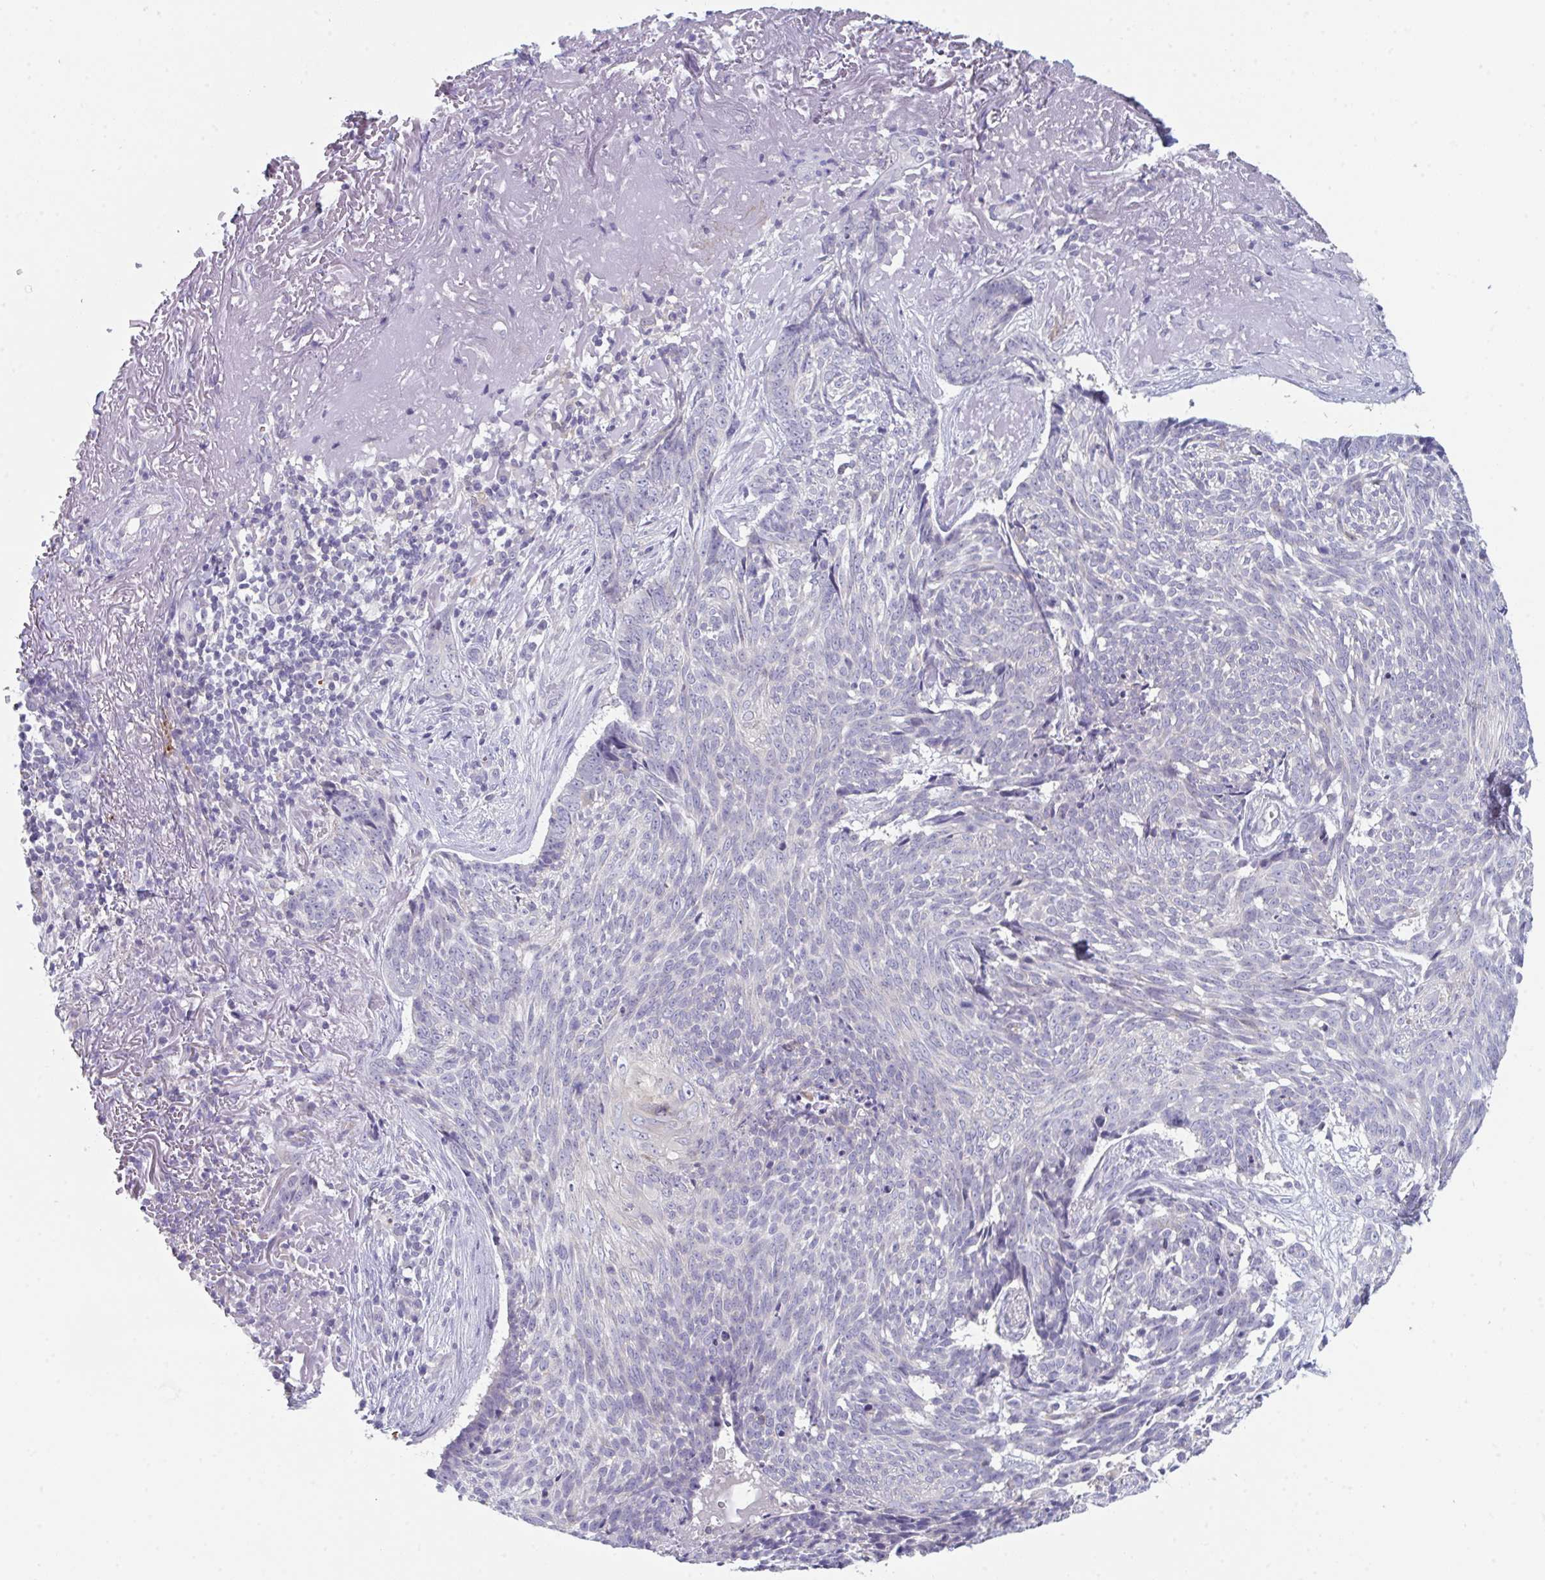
{"staining": {"intensity": "negative", "quantity": "none", "location": "none"}, "tissue": "skin cancer", "cell_type": "Tumor cells", "image_type": "cancer", "snomed": [{"axis": "morphology", "description": "Basal cell carcinoma"}, {"axis": "topography", "description": "Skin"}, {"axis": "topography", "description": "Skin of face"}], "caption": "The image displays no staining of tumor cells in skin cancer (basal cell carcinoma).", "gene": "PTPRD", "patient": {"sex": "female", "age": 95}}